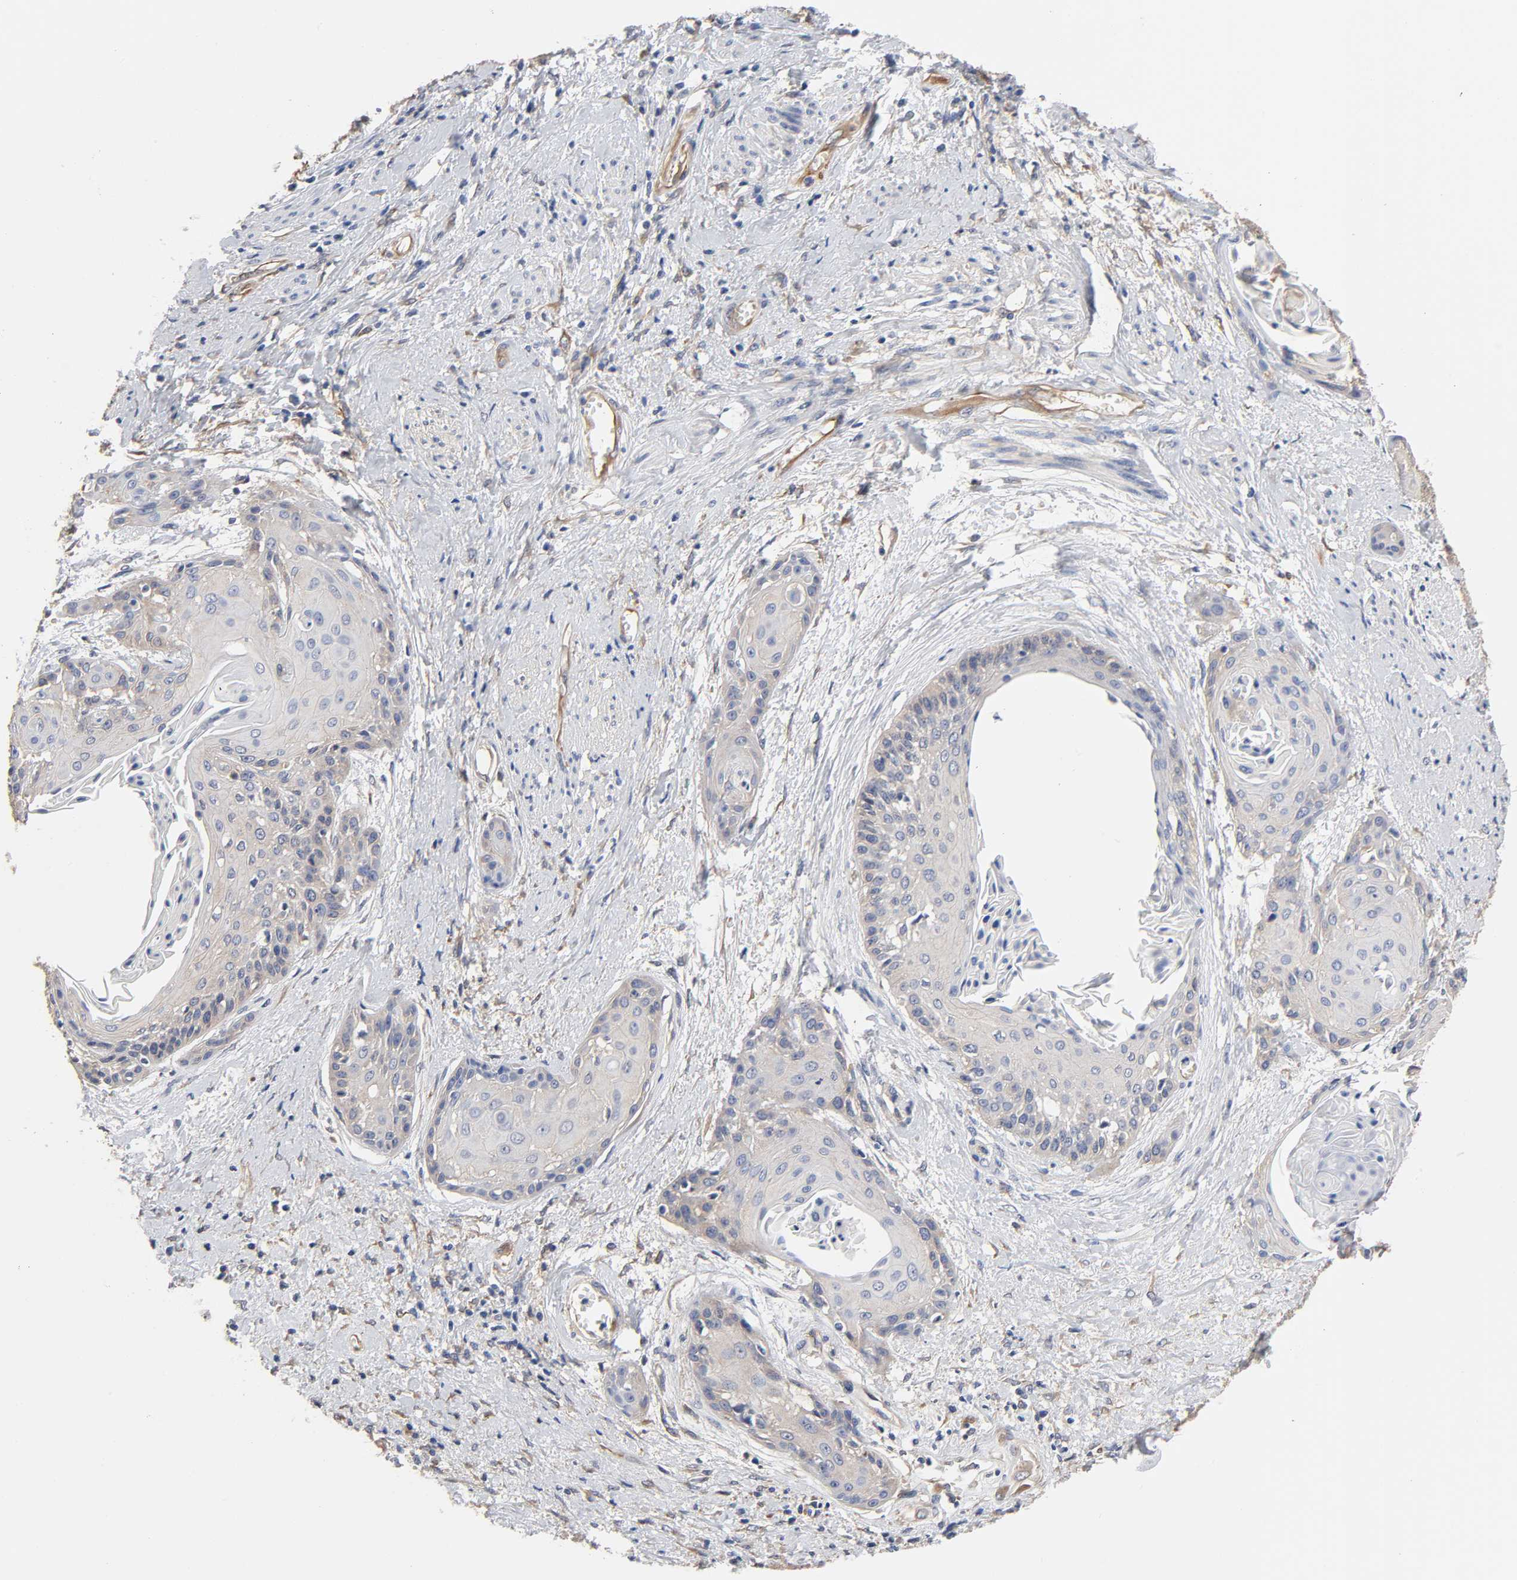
{"staining": {"intensity": "negative", "quantity": "none", "location": "none"}, "tissue": "cervical cancer", "cell_type": "Tumor cells", "image_type": "cancer", "snomed": [{"axis": "morphology", "description": "Squamous cell carcinoma, NOS"}, {"axis": "topography", "description": "Cervix"}], "caption": "Human cervical cancer stained for a protein using IHC demonstrates no positivity in tumor cells.", "gene": "RAB13", "patient": {"sex": "female", "age": 57}}